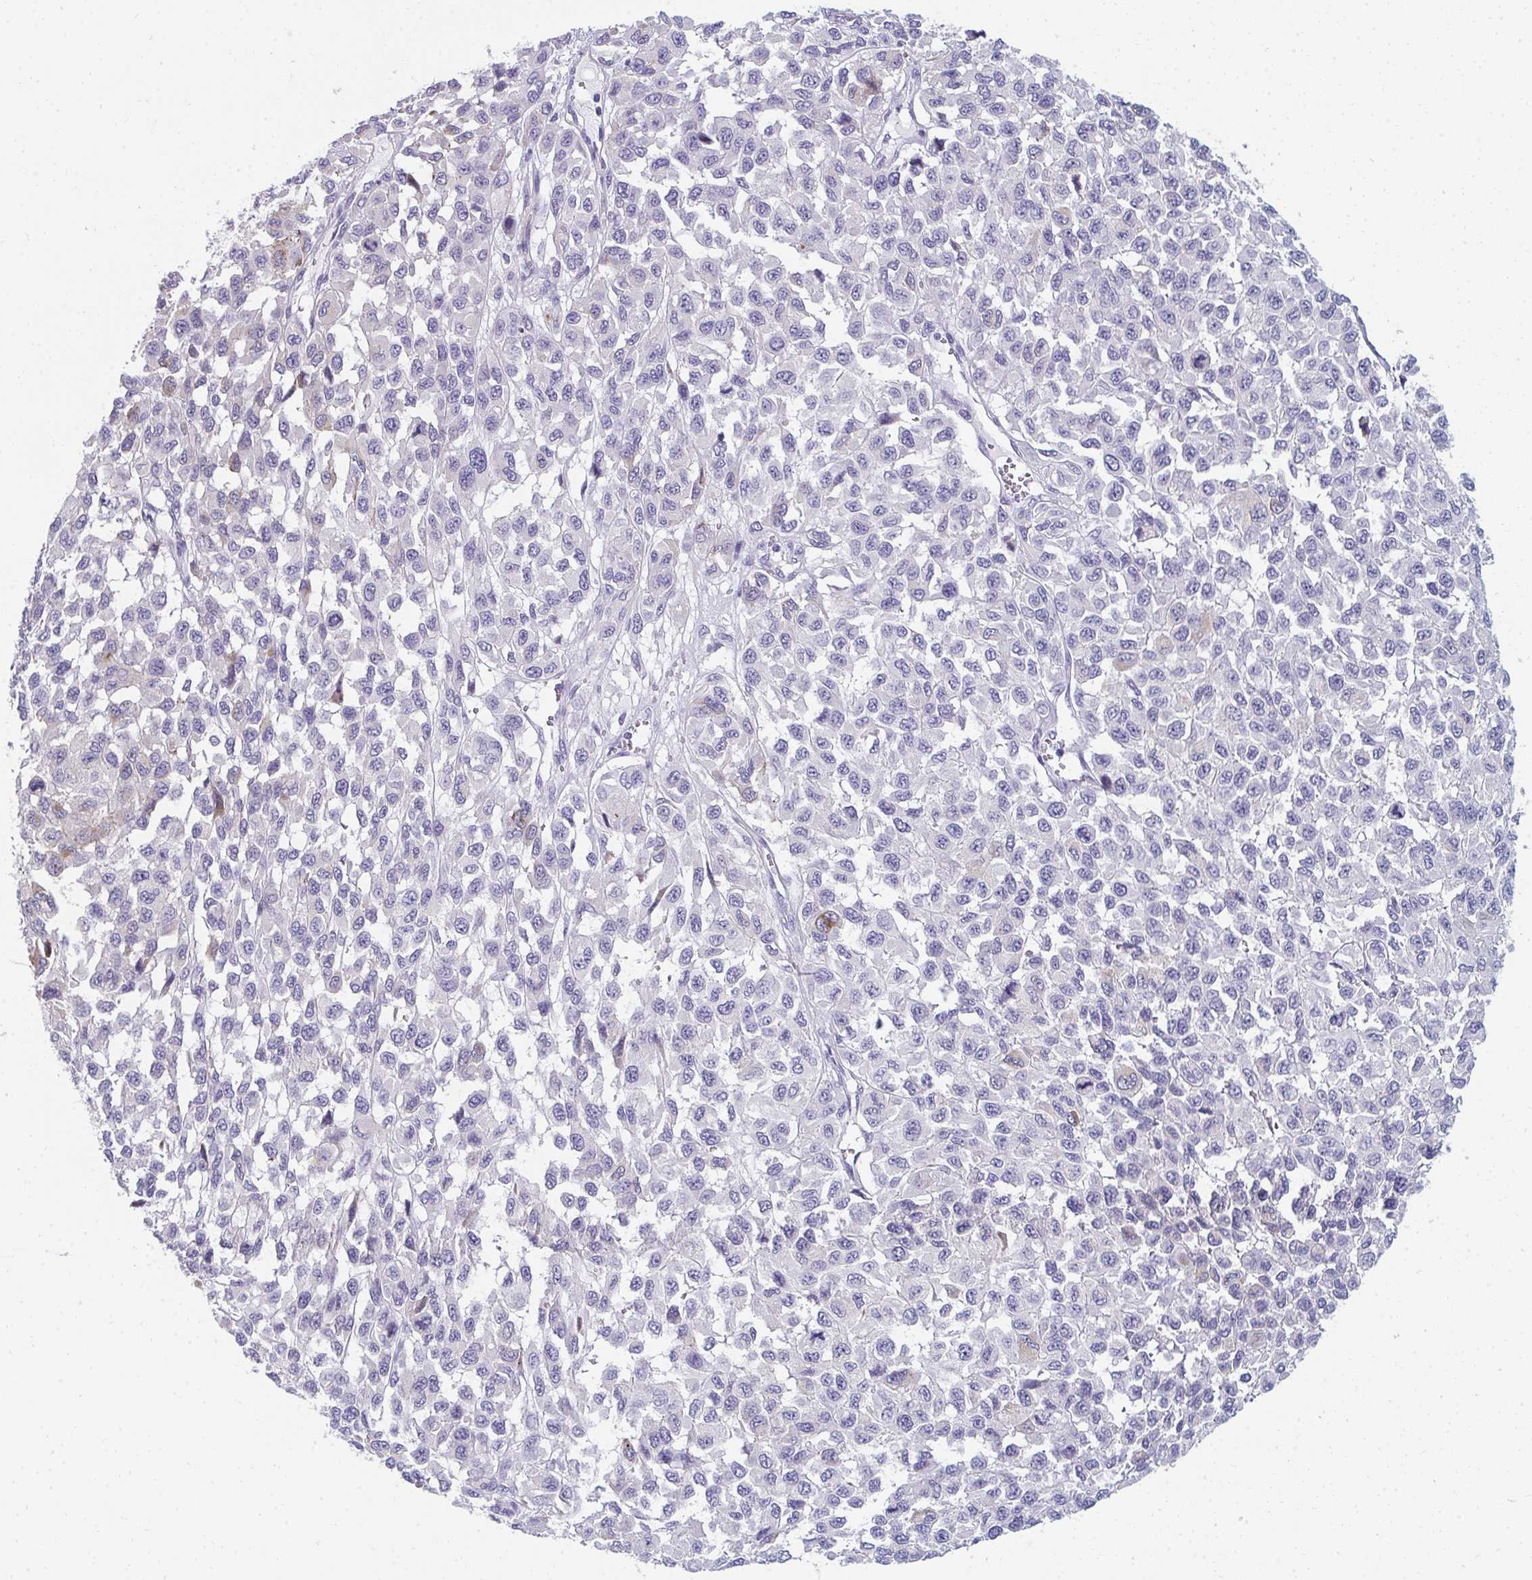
{"staining": {"intensity": "negative", "quantity": "none", "location": "none"}, "tissue": "melanoma", "cell_type": "Tumor cells", "image_type": "cancer", "snomed": [{"axis": "morphology", "description": "Malignant melanoma, NOS"}, {"axis": "topography", "description": "Skin"}], "caption": "Human malignant melanoma stained for a protein using immunohistochemistry displays no staining in tumor cells.", "gene": "EIF1AD", "patient": {"sex": "male", "age": 62}}